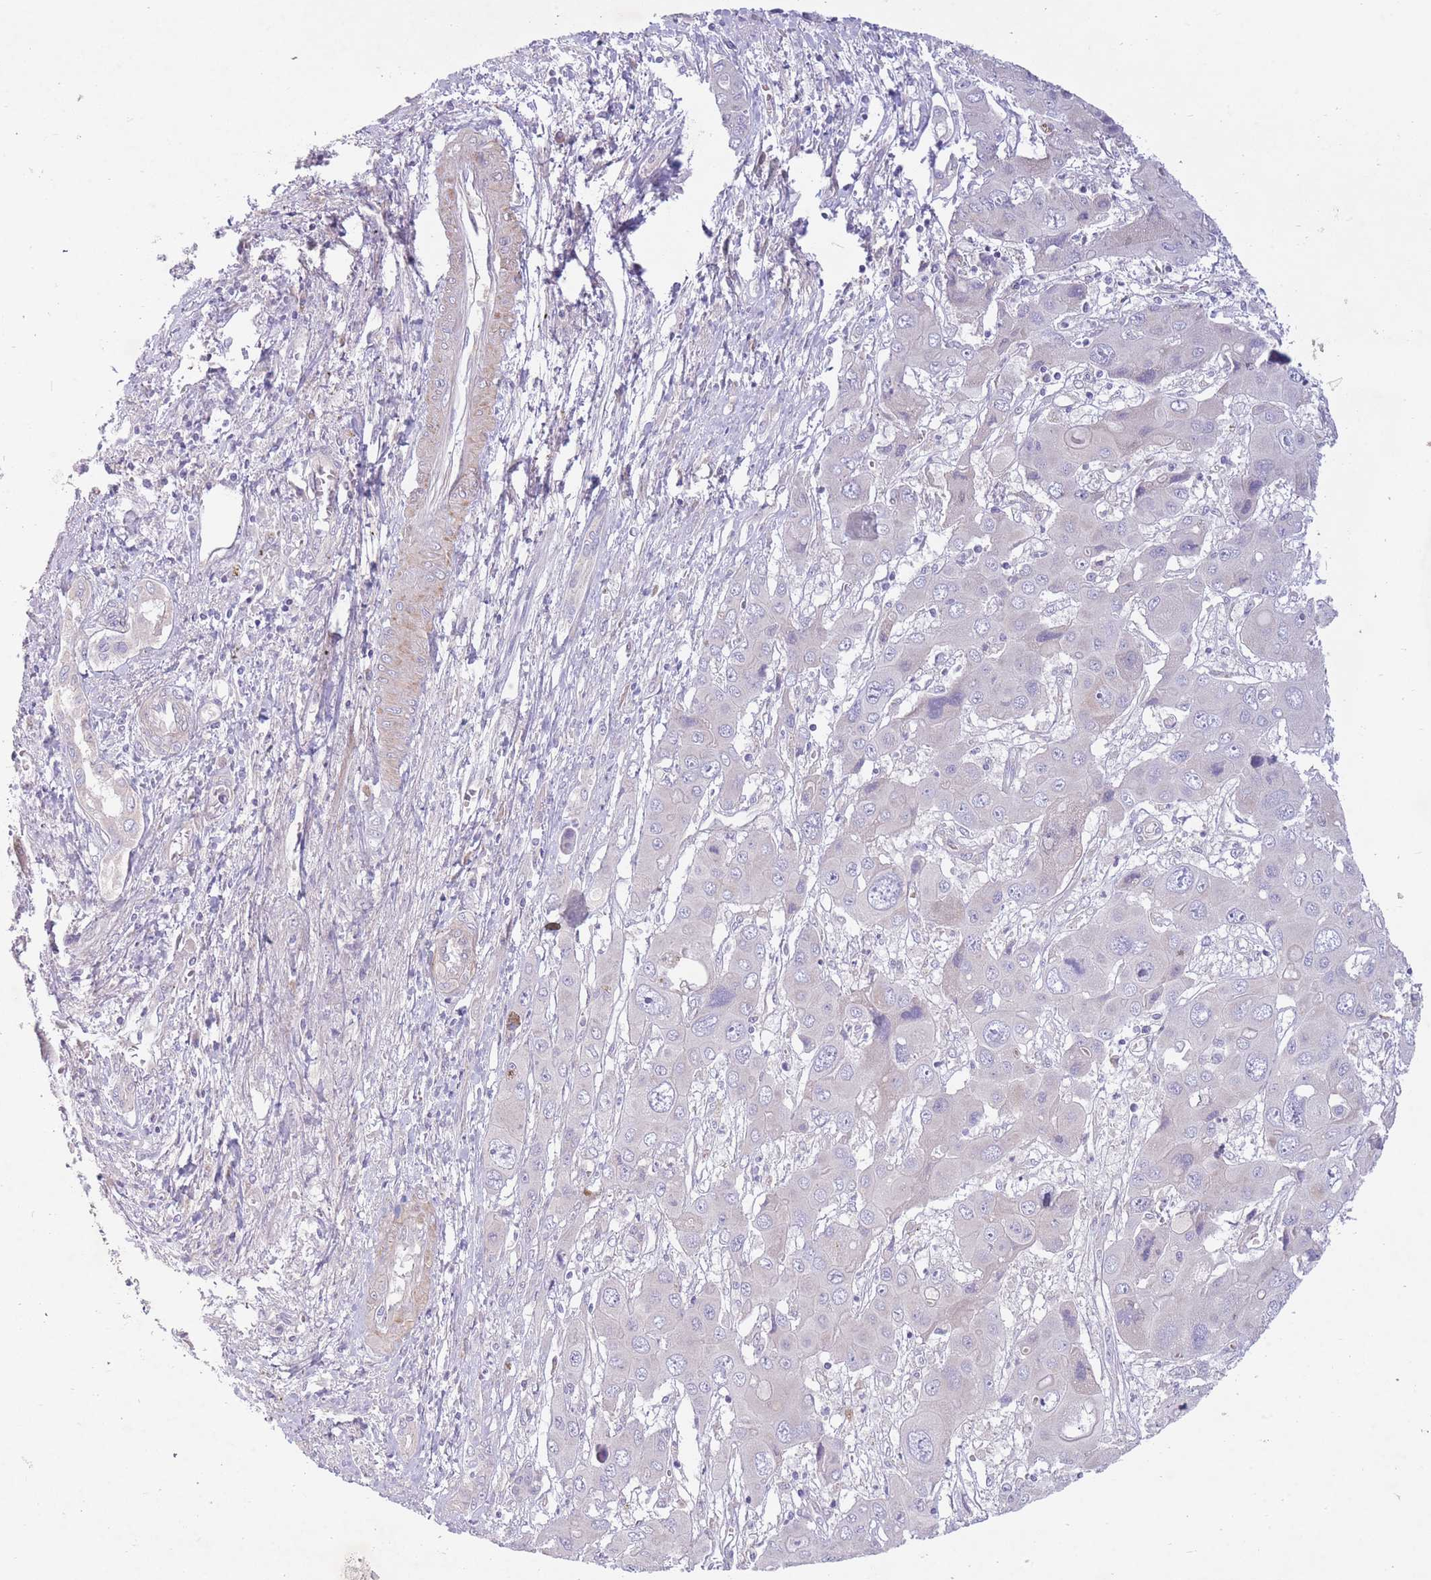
{"staining": {"intensity": "negative", "quantity": "none", "location": "none"}, "tissue": "liver cancer", "cell_type": "Tumor cells", "image_type": "cancer", "snomed": [{"axis": "morphology", "description": "Cholangiocarcinoma"}, {"axis": "topography", "description": "Liver"}], "caption": "Tumor cells are negative for brown protein staining in liver cholangiocarcinoma. (Immunohistochemistry (ihc), brightfield microscopy, high magnification).", "gene": "PNPLA5", "patient": {"sex": "male", "age": 67}}